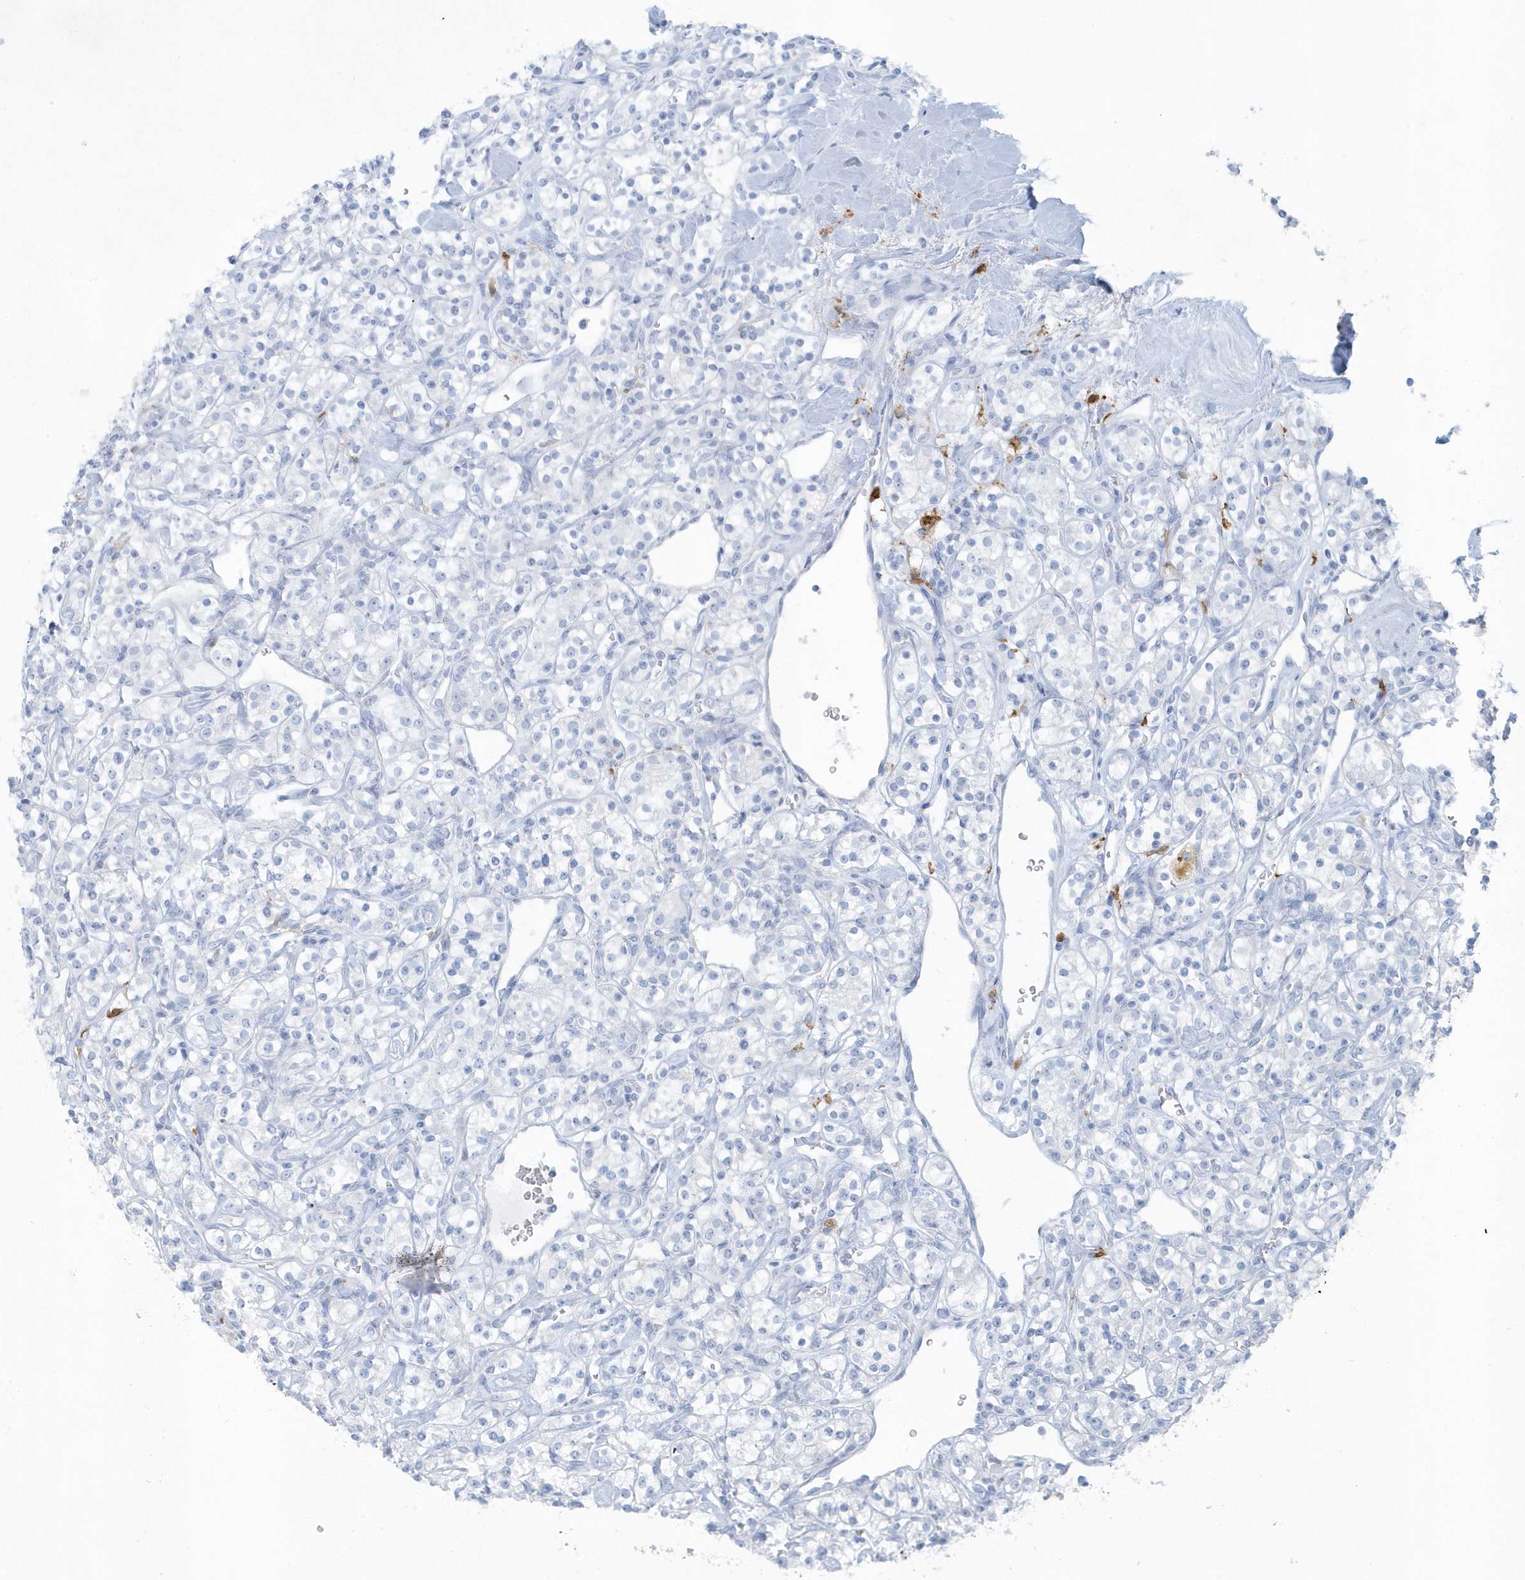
{"staining": {"intensity": "negative", "quantity": "none", "location": "none"}, "tissue": "renal cancer", "cell_type": "Tumor cells", "image_type": "cancer", "snomed": [{"axis": "morphology", "description": "Adenocarcinoma, NOS"}, {"axis": "topography", "description": "Kidney"}], "caption": "A histopathology image of human renal adenocarcinoma is negative for staining in tumor cells.", "gene": "FAM98A", "patient": {"sex": "male", "age": 77}}